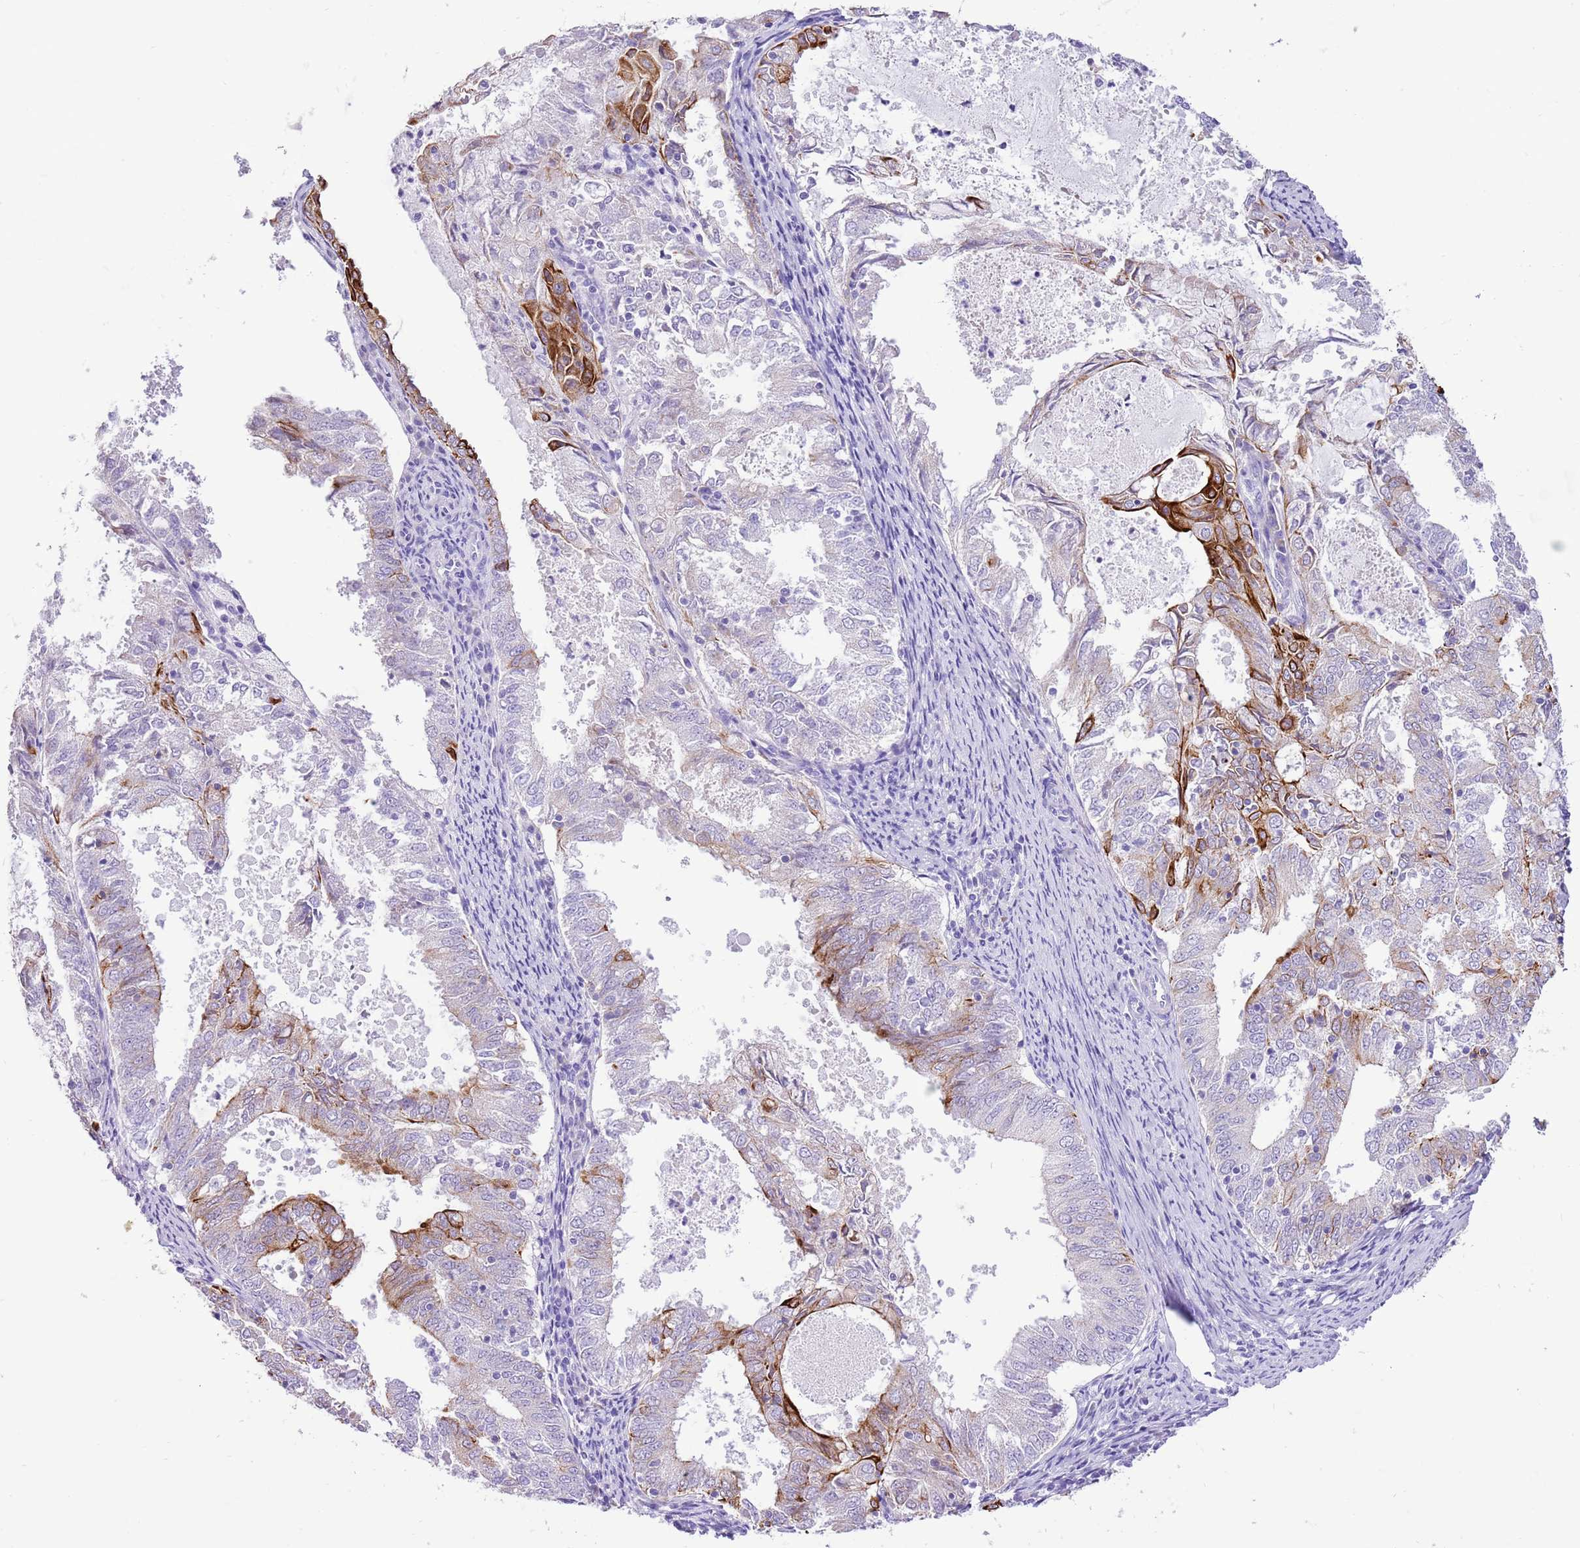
{"staining": {"intensity": "strong", "quantity": "<25%", "location": "cytoplasmic/membranous"}, "tissue": "endometrial cancer", "cell_type": "Tumor cells", "image_type": "cancer", "snomed": [{"axis": "morphology", "description": "Adenocarcinoma, NOS"}, {"axis": "topography", "description": "Endometrium"}], "caption": "Immunohistochemical staining of endometrial adenocarcinoma demonstrates medium levels of strong cytoplasmic/membranous expression in approximately <25% of tumor cells.", "gene": "R3HDM4", "patient": {"sex": "female", "age": 57}}